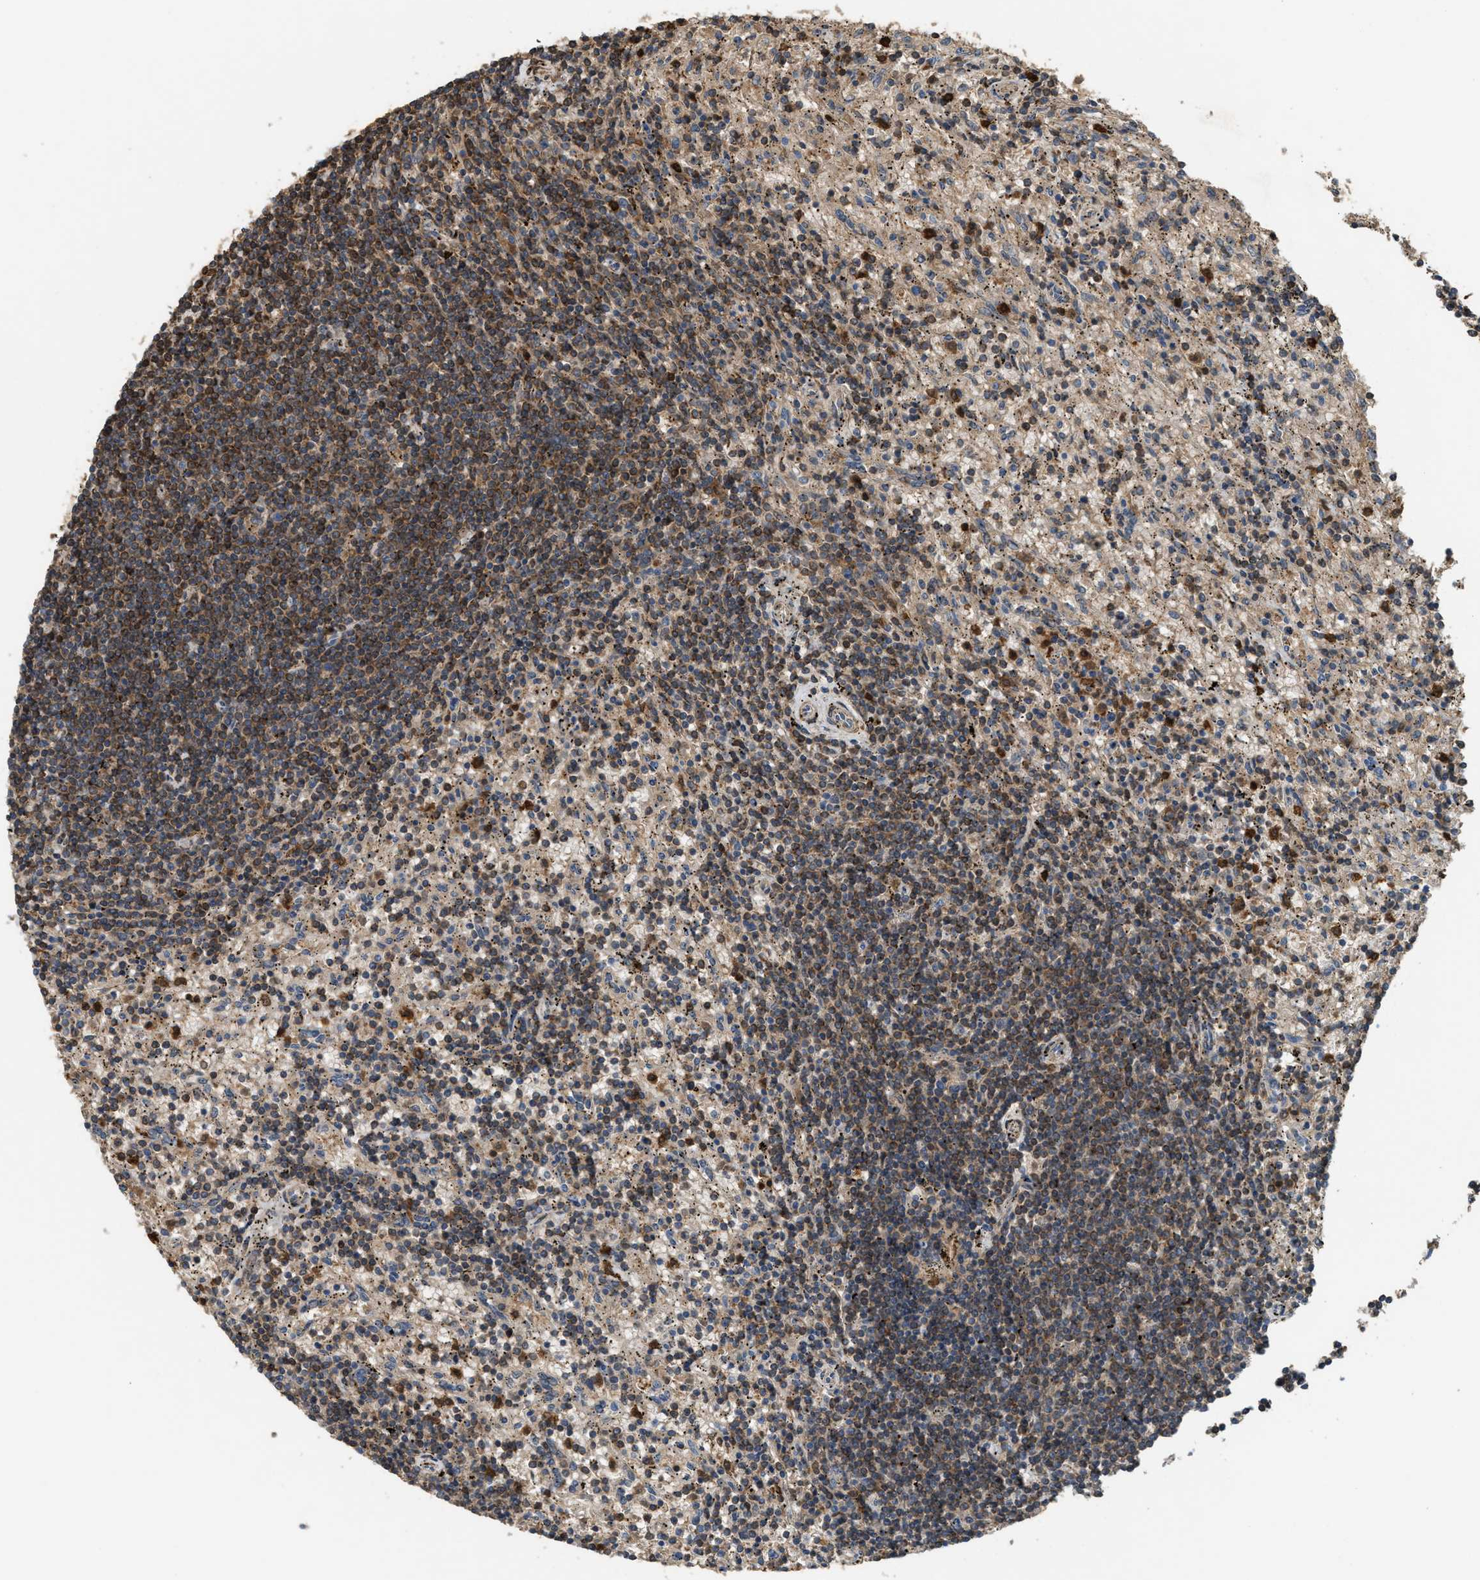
{"staining": {"intensity": "moderate", "quantity": "<25%", "location": "cytoplasmic/membranous"}, "tissue": "lymphoma", "cell_type": "Tumor cells", "image_type": "cancer", "snomed": [{"axis": "morphology", "description": "Malignant lymphoma, non-Hodgkin's type, Low grade"}, {"axis": "topography", "description": "Spleen"}], "caption": "The image shows immunohistochemical staining of lymphoma. There is moderate cytoplasmic/membranous staining is appreciated in about <25% of tumor cells.", "gene": "SERPINB5", "patient": {"sex": "male", "age": 76}}